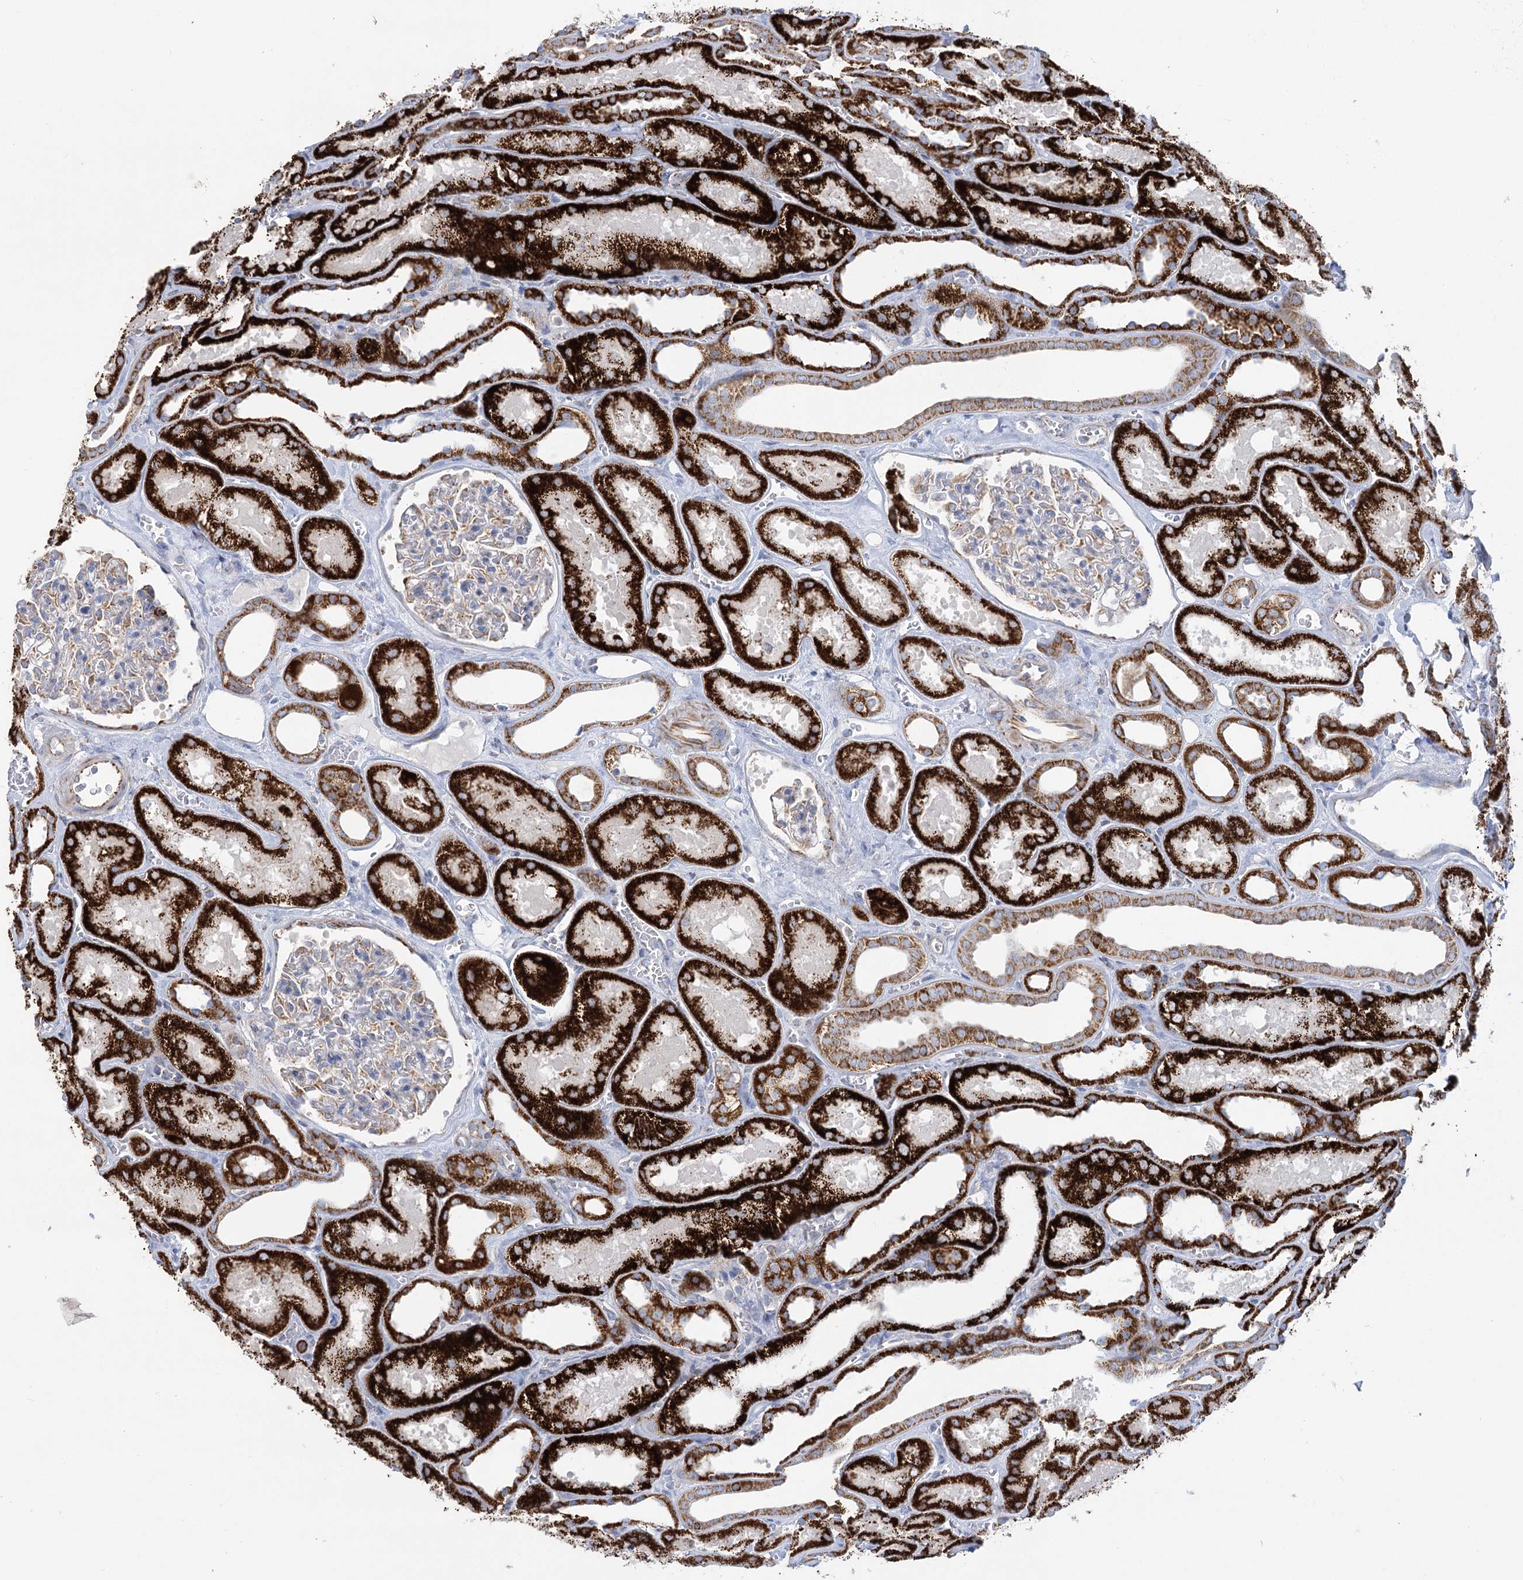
{"staining": {"intensity": "moderate", "quantity": "25%-75%", "location": "cytoplasmic/membranous"}, "tissue": "kidney", "cell_type": "Cells in glomeruli", "image_type": "normal", "snomed": [{"axis": "morphology", "description": "Normal tissue, NOS"}, {"axis": "morphology", "description": "Adenocarcinoma, NOS"}, {"axis": "topography", "description": "Kidney"}], "caption": "Protein expression analysis of unremarkable human kidney reveals moderate cytoplasmic/membranous positivity in approximately 25%-75% of cells in glomeruli.", "gene": "DHTKD1", "patient": {"sex": "female", "age": 68}}